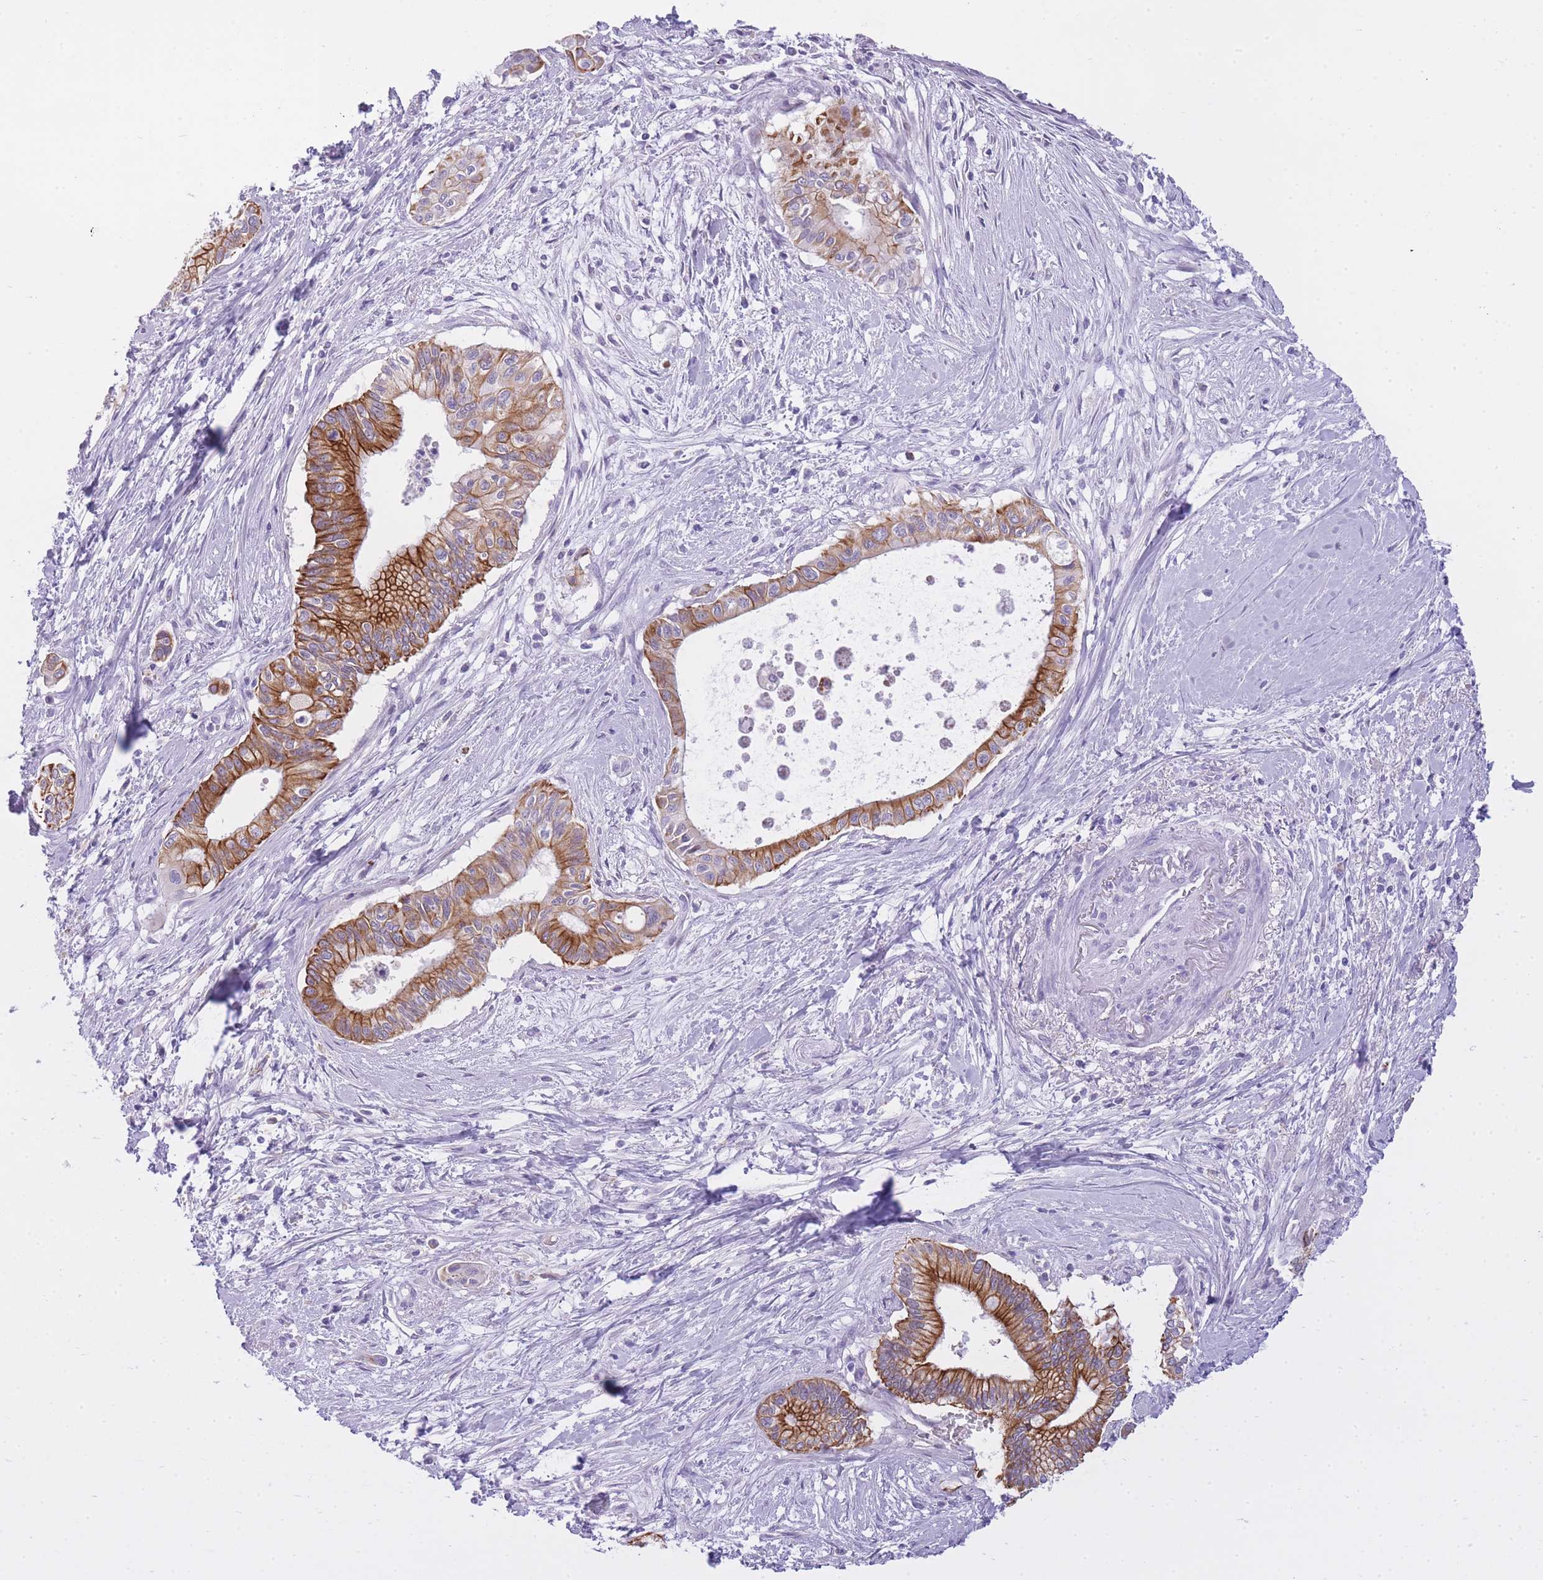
{"staining": {"intensity": "strong", "quantity": ">75%", "location": "cytoplasmic/membranous"}, "tissue": "pancreatic cancer", "cell_type": "Tumor cells", "image_type": "cancer", "snomed": [{"axis": "morphology", "description": "Adenocarcinoma, NOS"}, {"axis": "topography", "description": "Pancreas"}], "caption": "A high amount of strong cytoplasmic/membranous expression is appreciated in approximately >75% of tumor cells in pancreatic cancer tissue.", "gene": "RADX", "patient": {"sex": "male", "age": 78}}